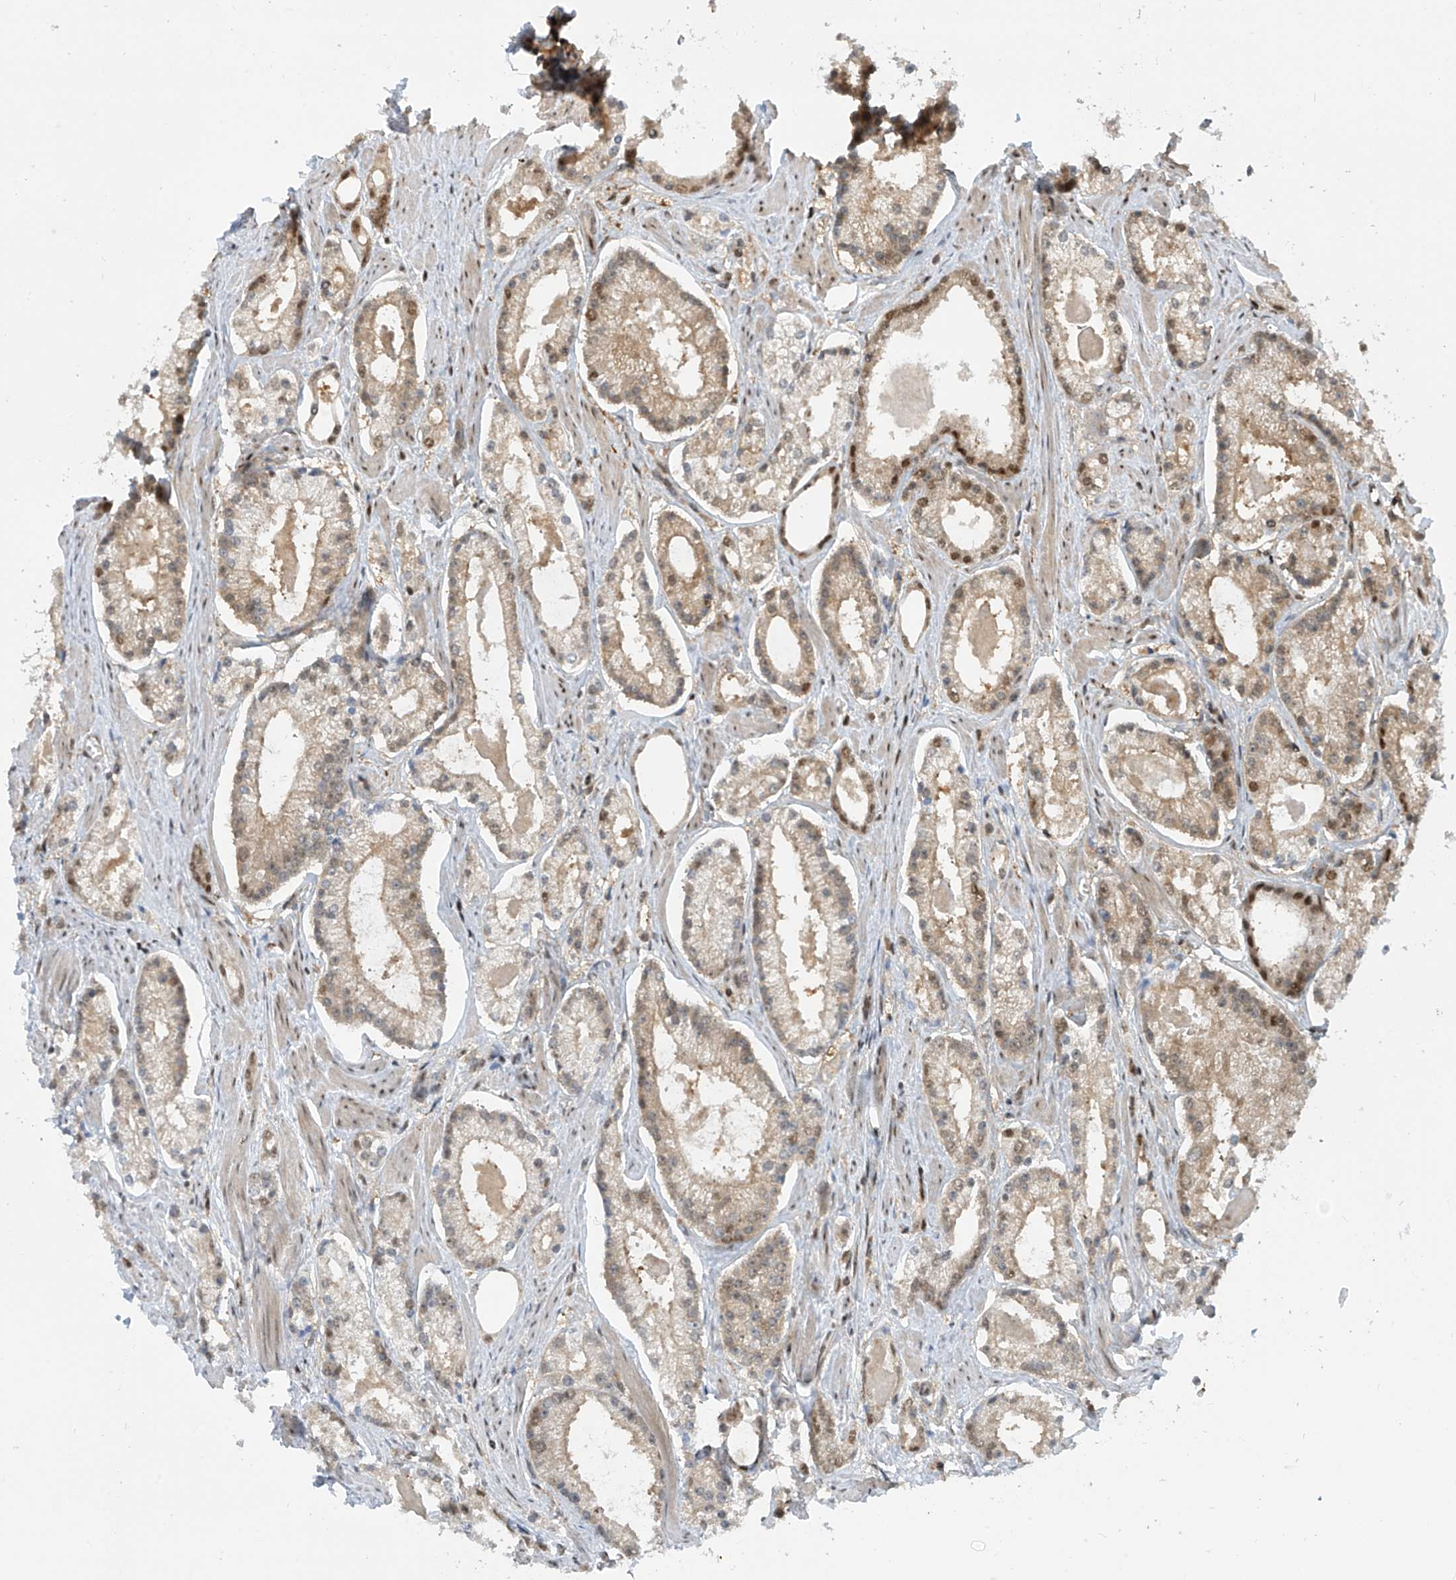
{"staining": {"intensity": "moderate", "quantity": "25%-75%", "location": "cytoplasmic/membranous,nuclear"}, "tissue": "prostate cancer", "cell_type": "Tumor cells", "image_type": "cancer", "snomed": [{"axis": "morphology", "description": "Adenocarcinoma, Low grade"}, {"axis": "topography", "description": "Prostate"}], "caption": "An immunohistochemistry (IHC) histopathology image of tumor tissue is shown. Protein staining in brown highlights moderate cytoplasmic/membranous and nuclear positivity in prostate cancer (adenocarcinoma (low-grade)) within tumor cells. The staining was performed using DAB to visualize the protein expression in brown, while the nuclei were stained in blue with hematoxylin (Magnification: 20x).", "gene": "LAGE3", "patient": {"sex": "male", "age": 54}}